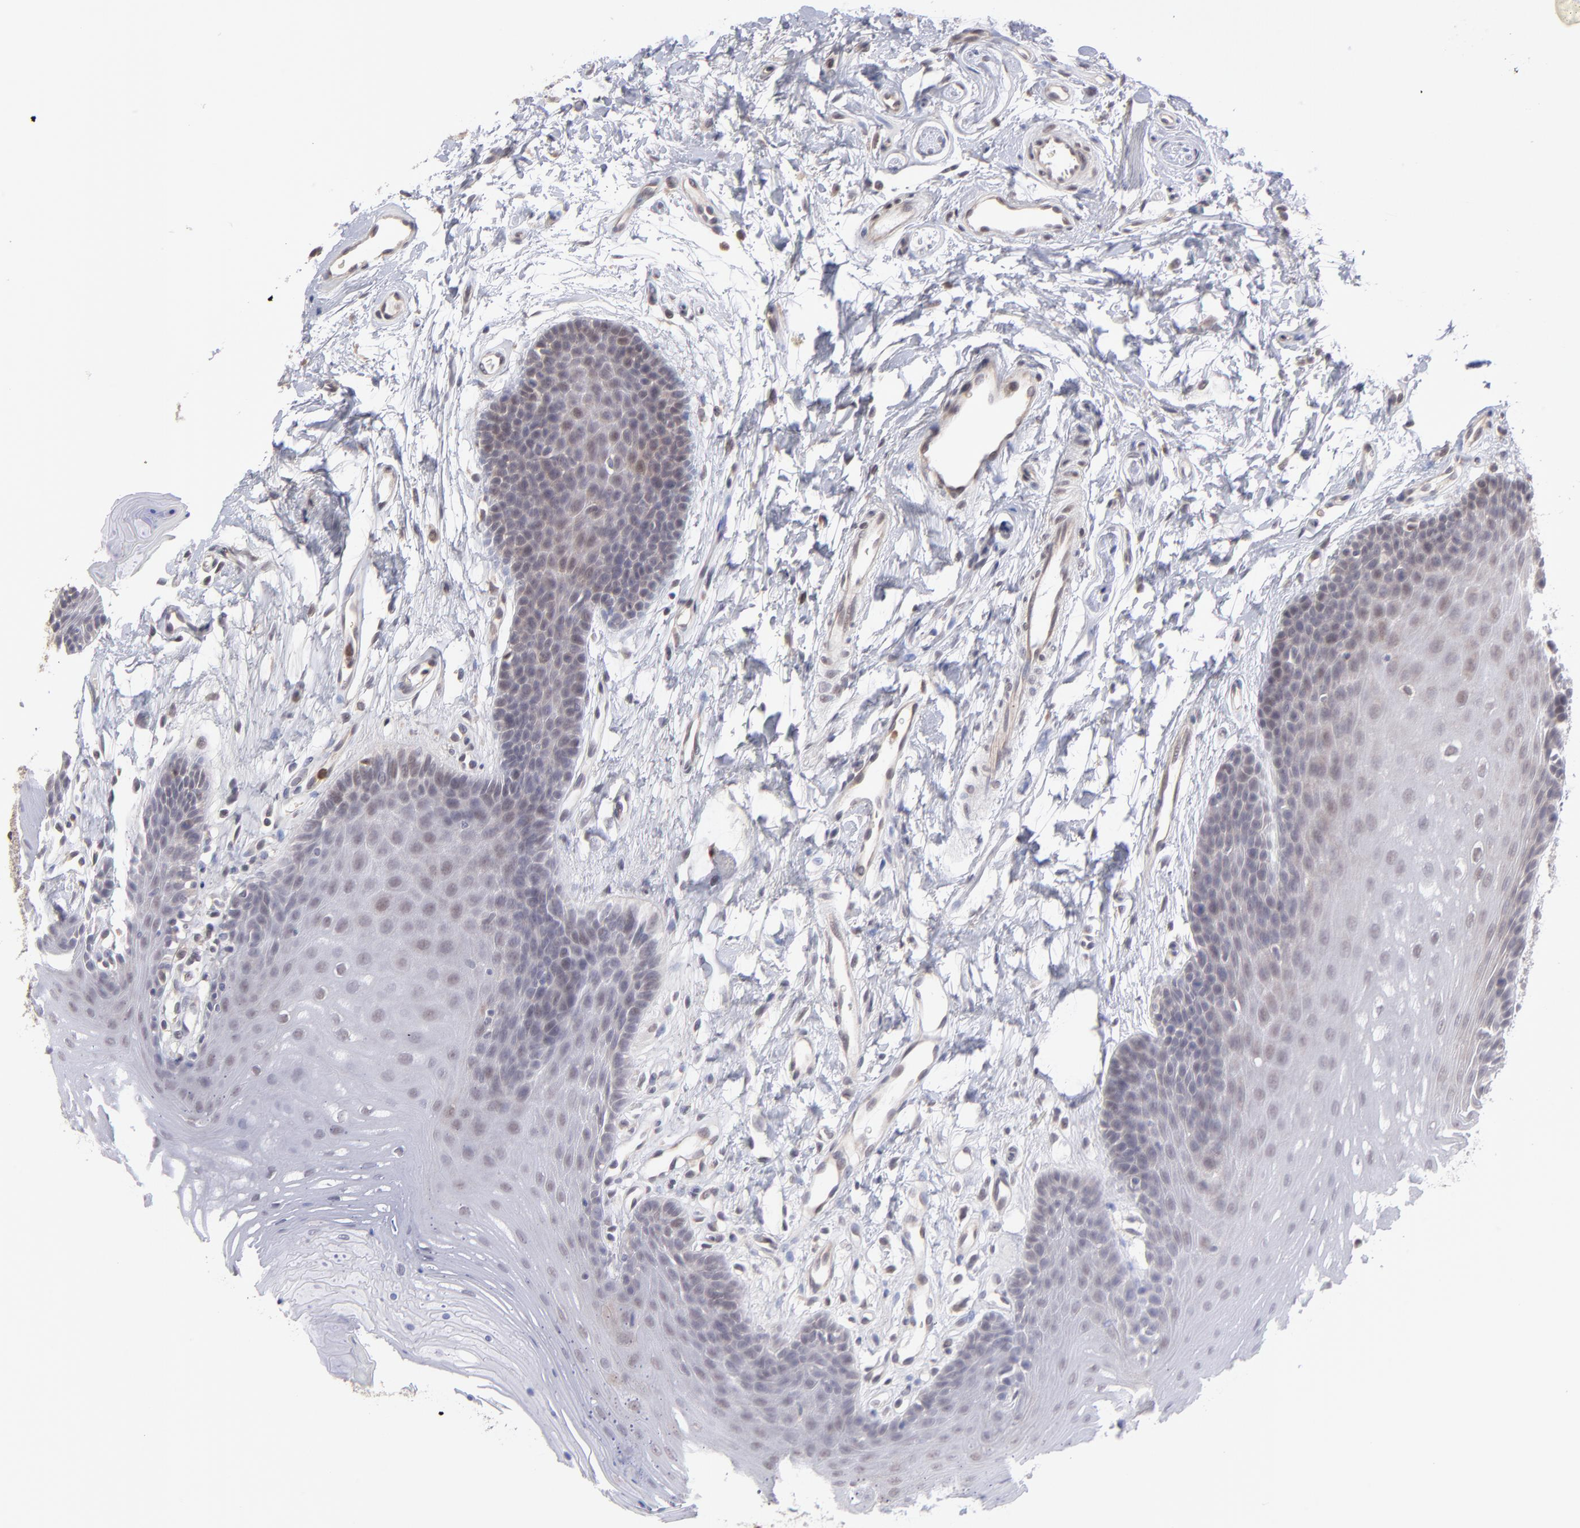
{"staining": {"intensity": "weak", "quantity": "25%-75%", "location": "cytoplasmic/membranous"}, "tissue": "oral mucosa", "cell_type": "Squamous epithelial cells", "image_type": "normal", "snomed": [{"axis": "morphology", "description": "Normal tissue, NOS"}, {"axis": "topography", "description": "Oral tissue"}], "caption": "A high-resolution micrograph shows immunohistochemistry (IHC) staining of benign oral mucosa, which demonstrates weak cytoplasmic/membranous positivity in approximately 25%-75% of squamous epithelial cells.", "gene": "OAS1", "patient": {"sex": "male", "age": 62}}